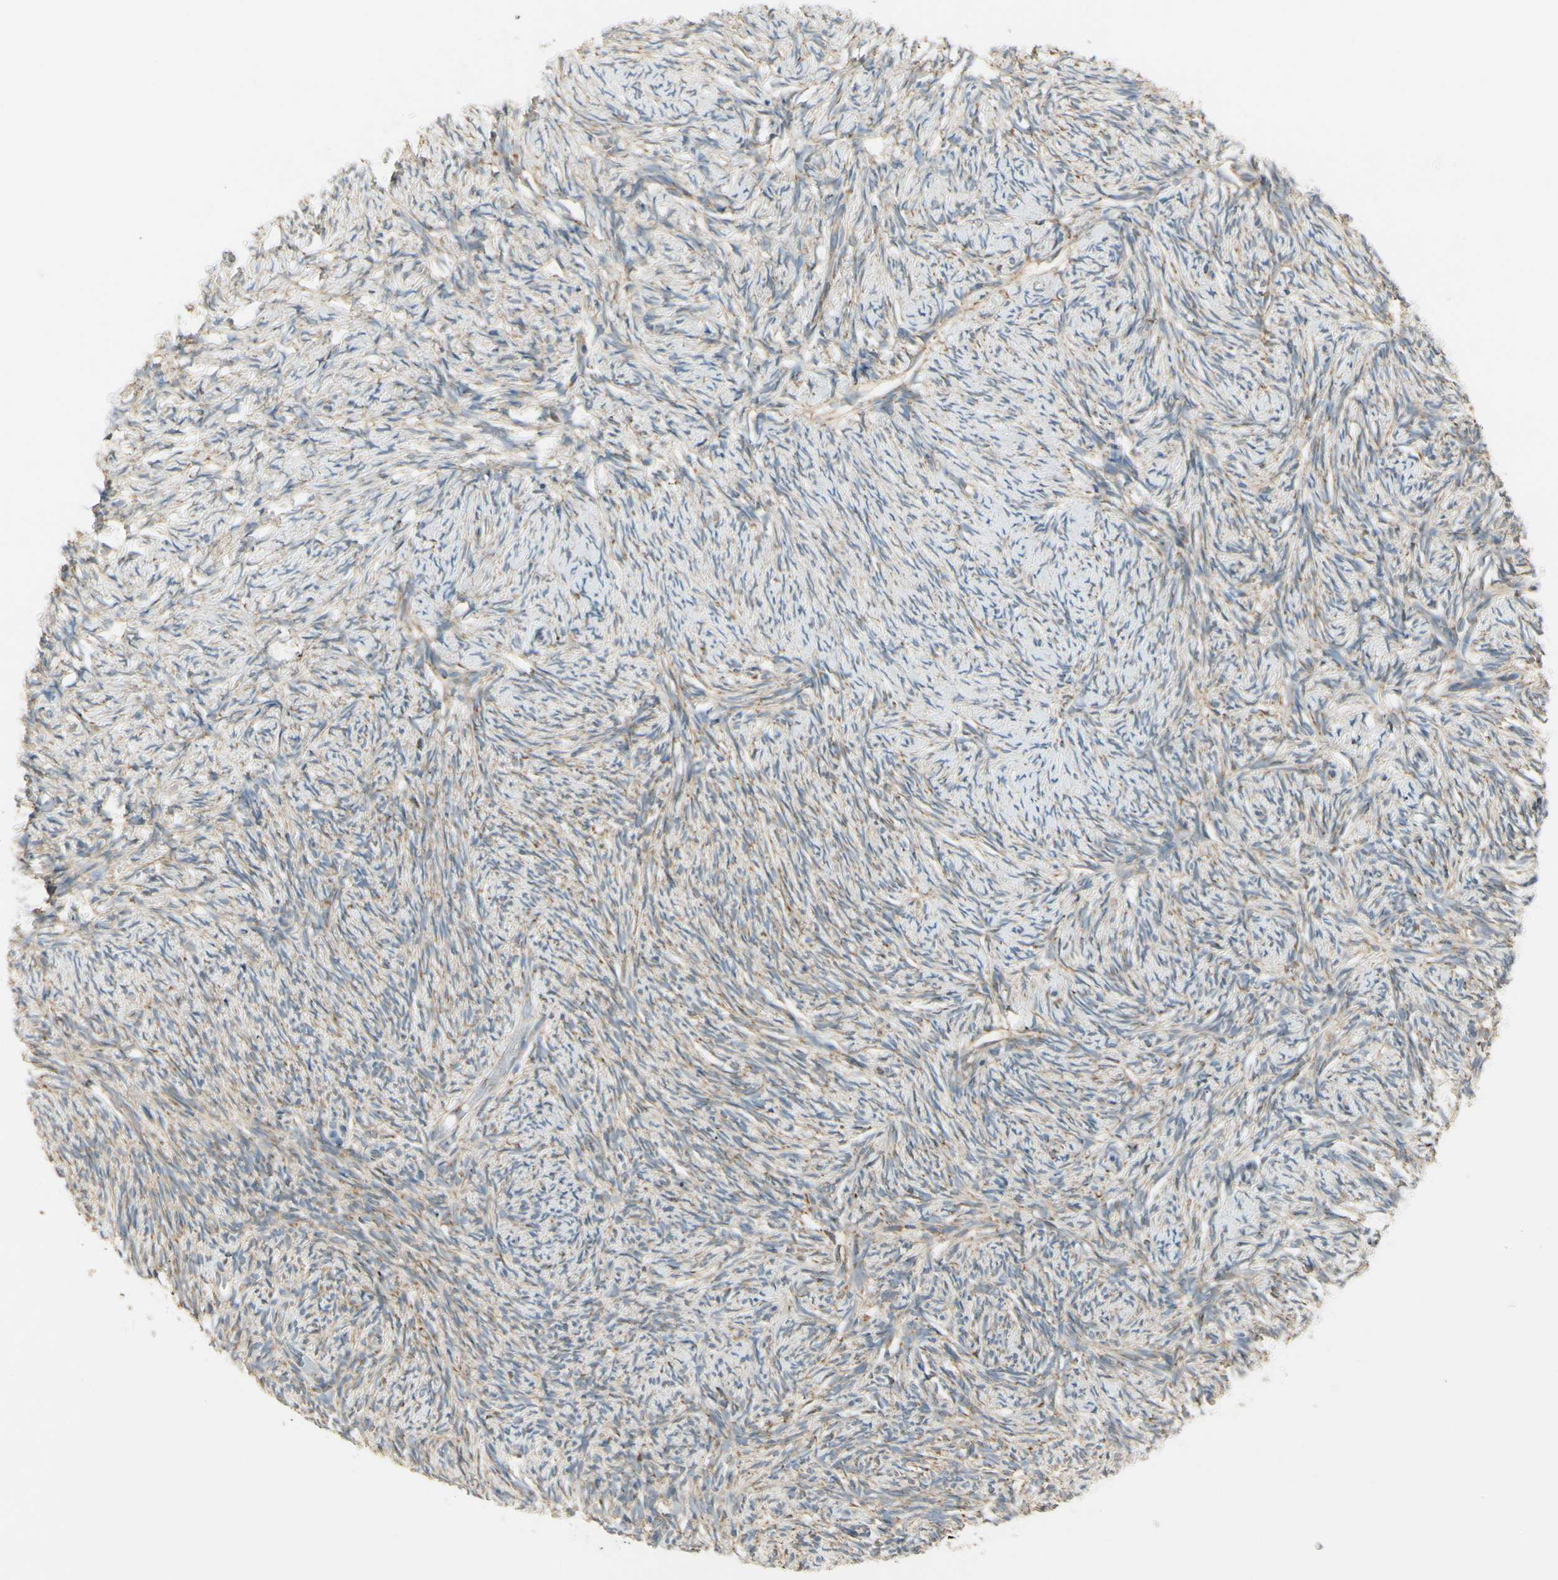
{"staining": {"intensity": "weak", "quantity": "<25%", "location": "cytoplasmic/membranous"}, "tissue": "ovary", "cell_type": "Ovarian stroma cells", "image_type": "normal", "snomed": [{"axis": "morphology", "description": "Normal tissue, NOS"}, {"axis": "topography", "description": "Ovary"}], "caption": "IHC photomicrograph of normal ovary stained for a protein (brown), which reveals no positivity in ovarian stroma cells.", "gene": "EPHB3", "patient": {"sex": "female", "age": 60}}